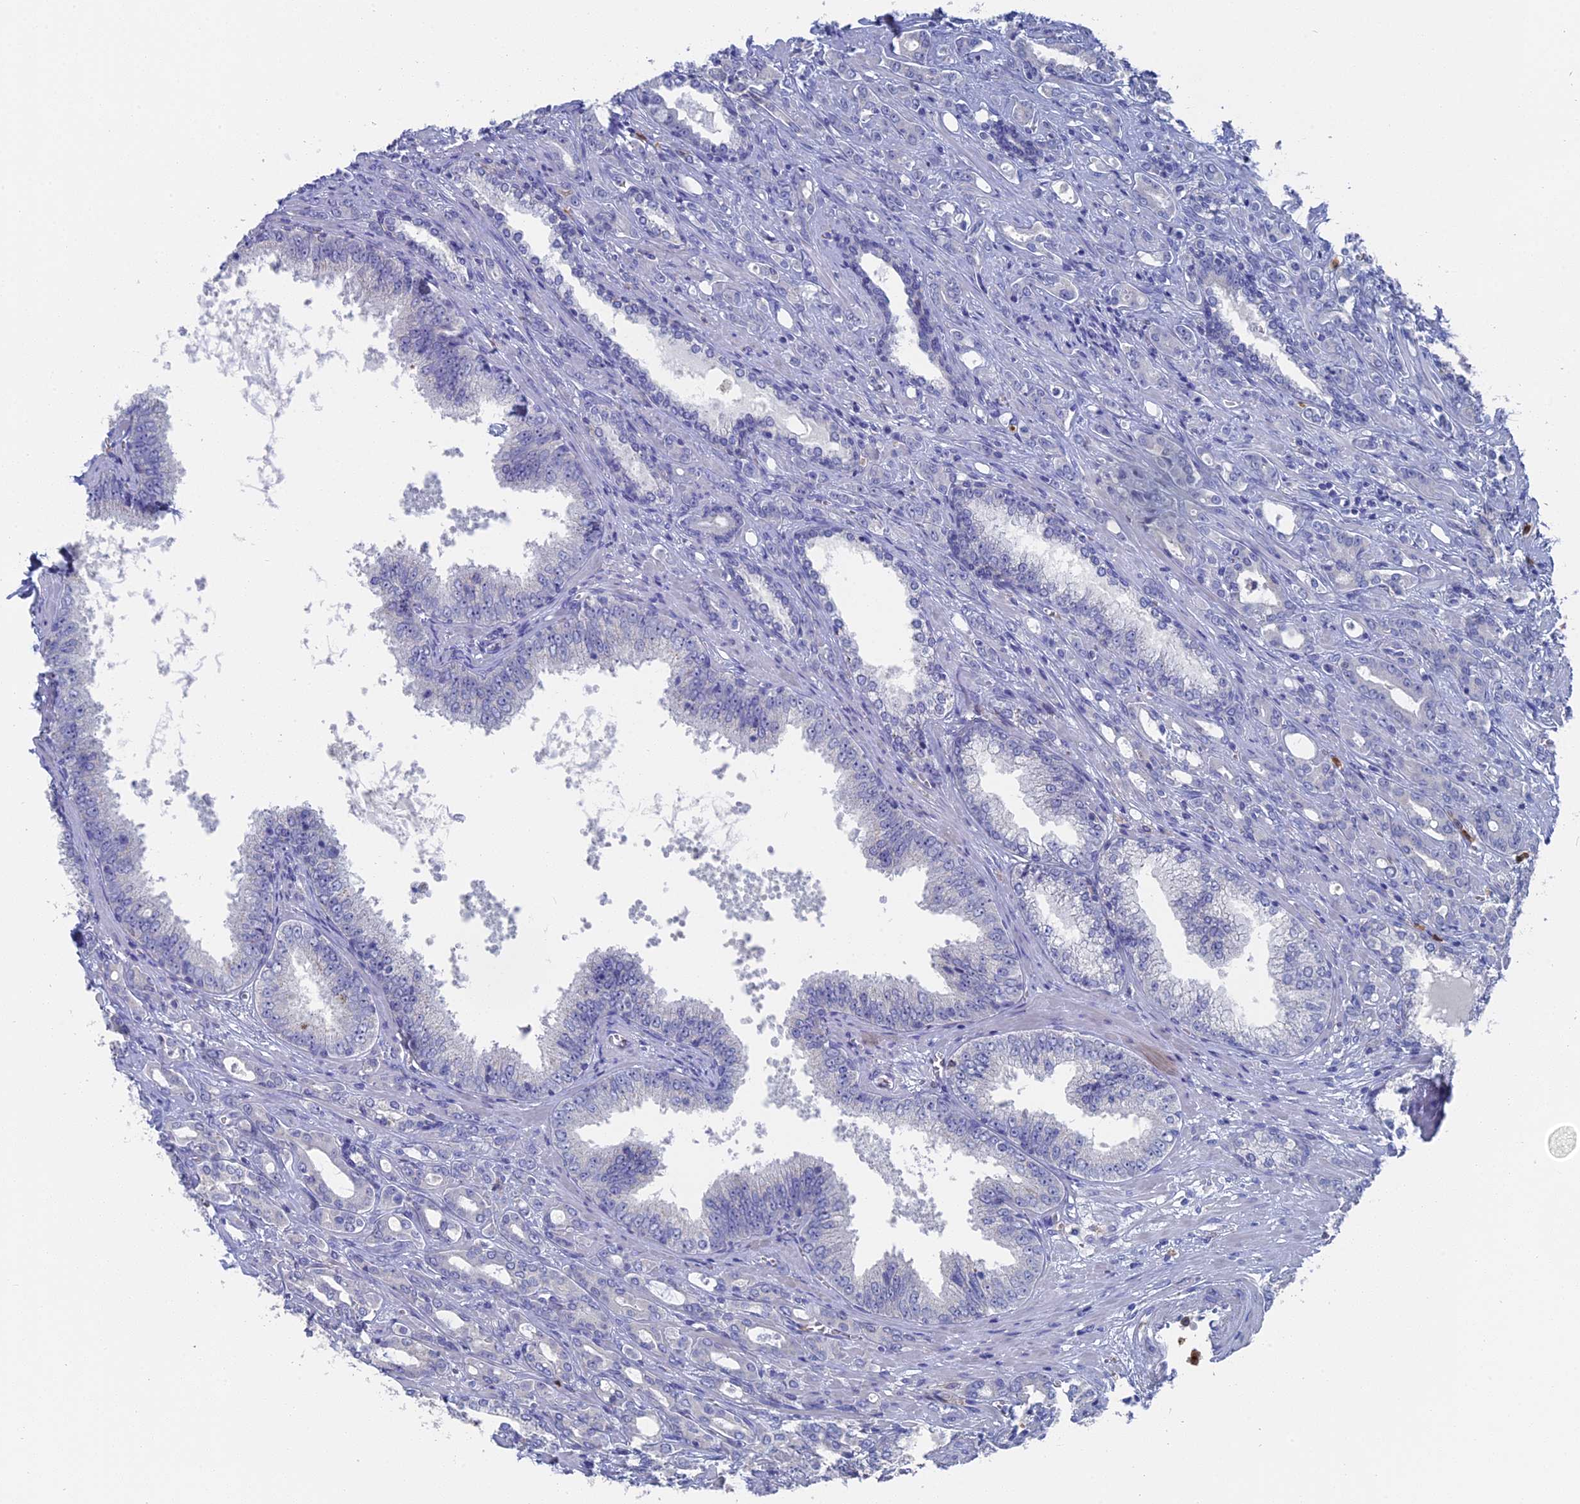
{"staining": {"intensity": "negative", "quantity": "none", "location": "none"}, "tissue": "prostate cancer", "cell_type": "Tumor cells", "image_type": "cancer", "snomed": [{"axis": "morphology", "description": "Adenocarcinoma, High grade"}, {"axis": "topography", "description": "Prostate"}], "caption": "Tumor cells show no significant protein staining in prostate cancer. (Brightfield microscopy of DAB (3,3'-diaminobenzidine) immunohistochemistry at high magnification).", "gene": "NCF4", "patient": {"sex": "male", "age": 72}}